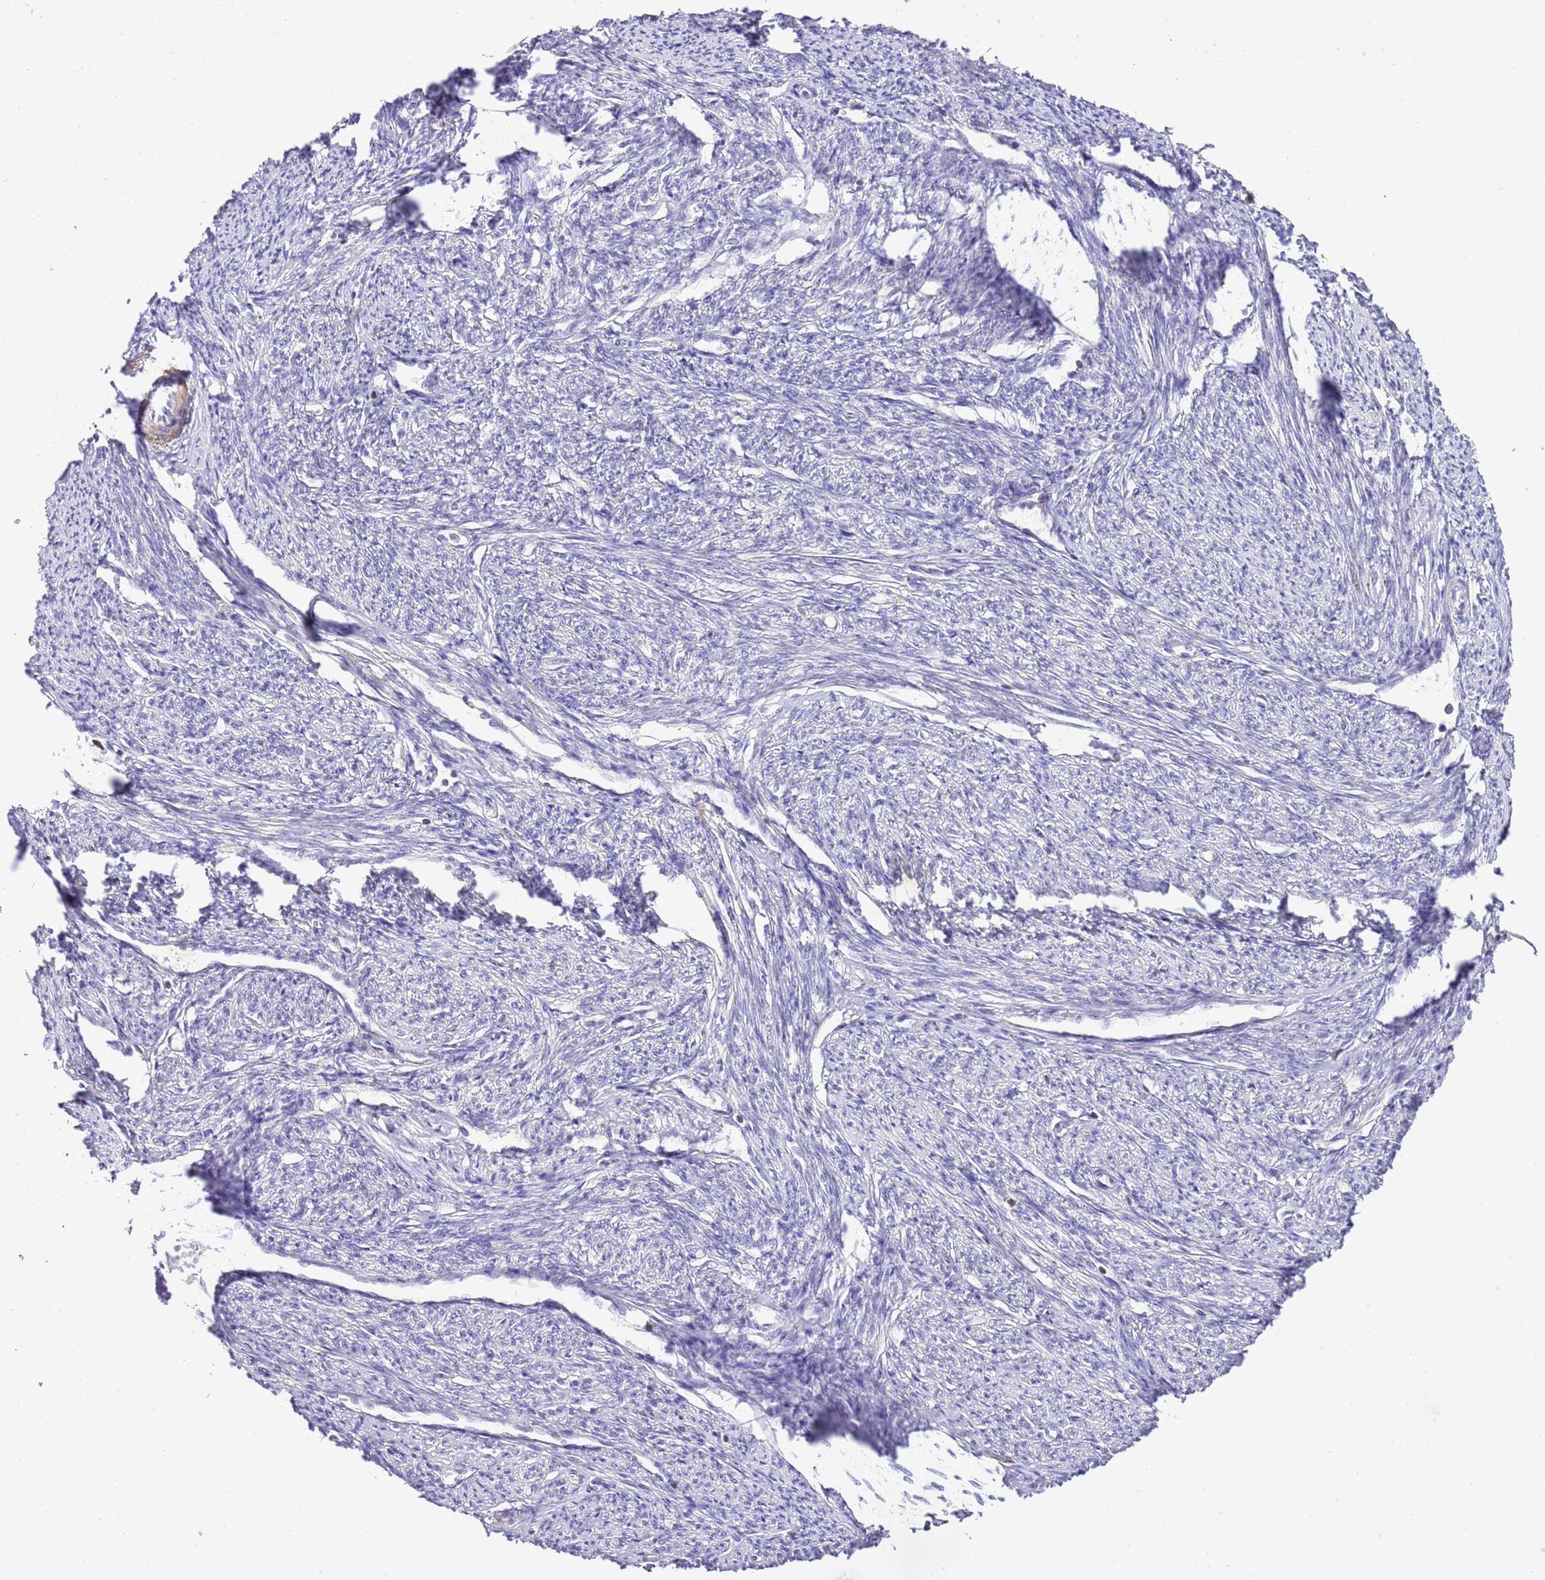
{"staining": {"intensity": "moderate", "quantity": "<25%", "location": "cytoplasmic/membranous"}, "tissue": "smooth muscle", "cell_type": "Smooth muscle cells", "image_type": "normal", "snomed": [{"axis": "morphology", "description": "Normal tissue, NOS"}, {"axis": "topography", "description": "Smooth muscle"}, {"axis": "topography", "description": "Uterus"}], "caption": "Protein staining exhibits moderate cytoplasmic/membranous expression in about <25% of smooth muscle cells in normal smooth muscle.", "gene": "EFHD1", "patient": {"sex": "female", "age": 59}}